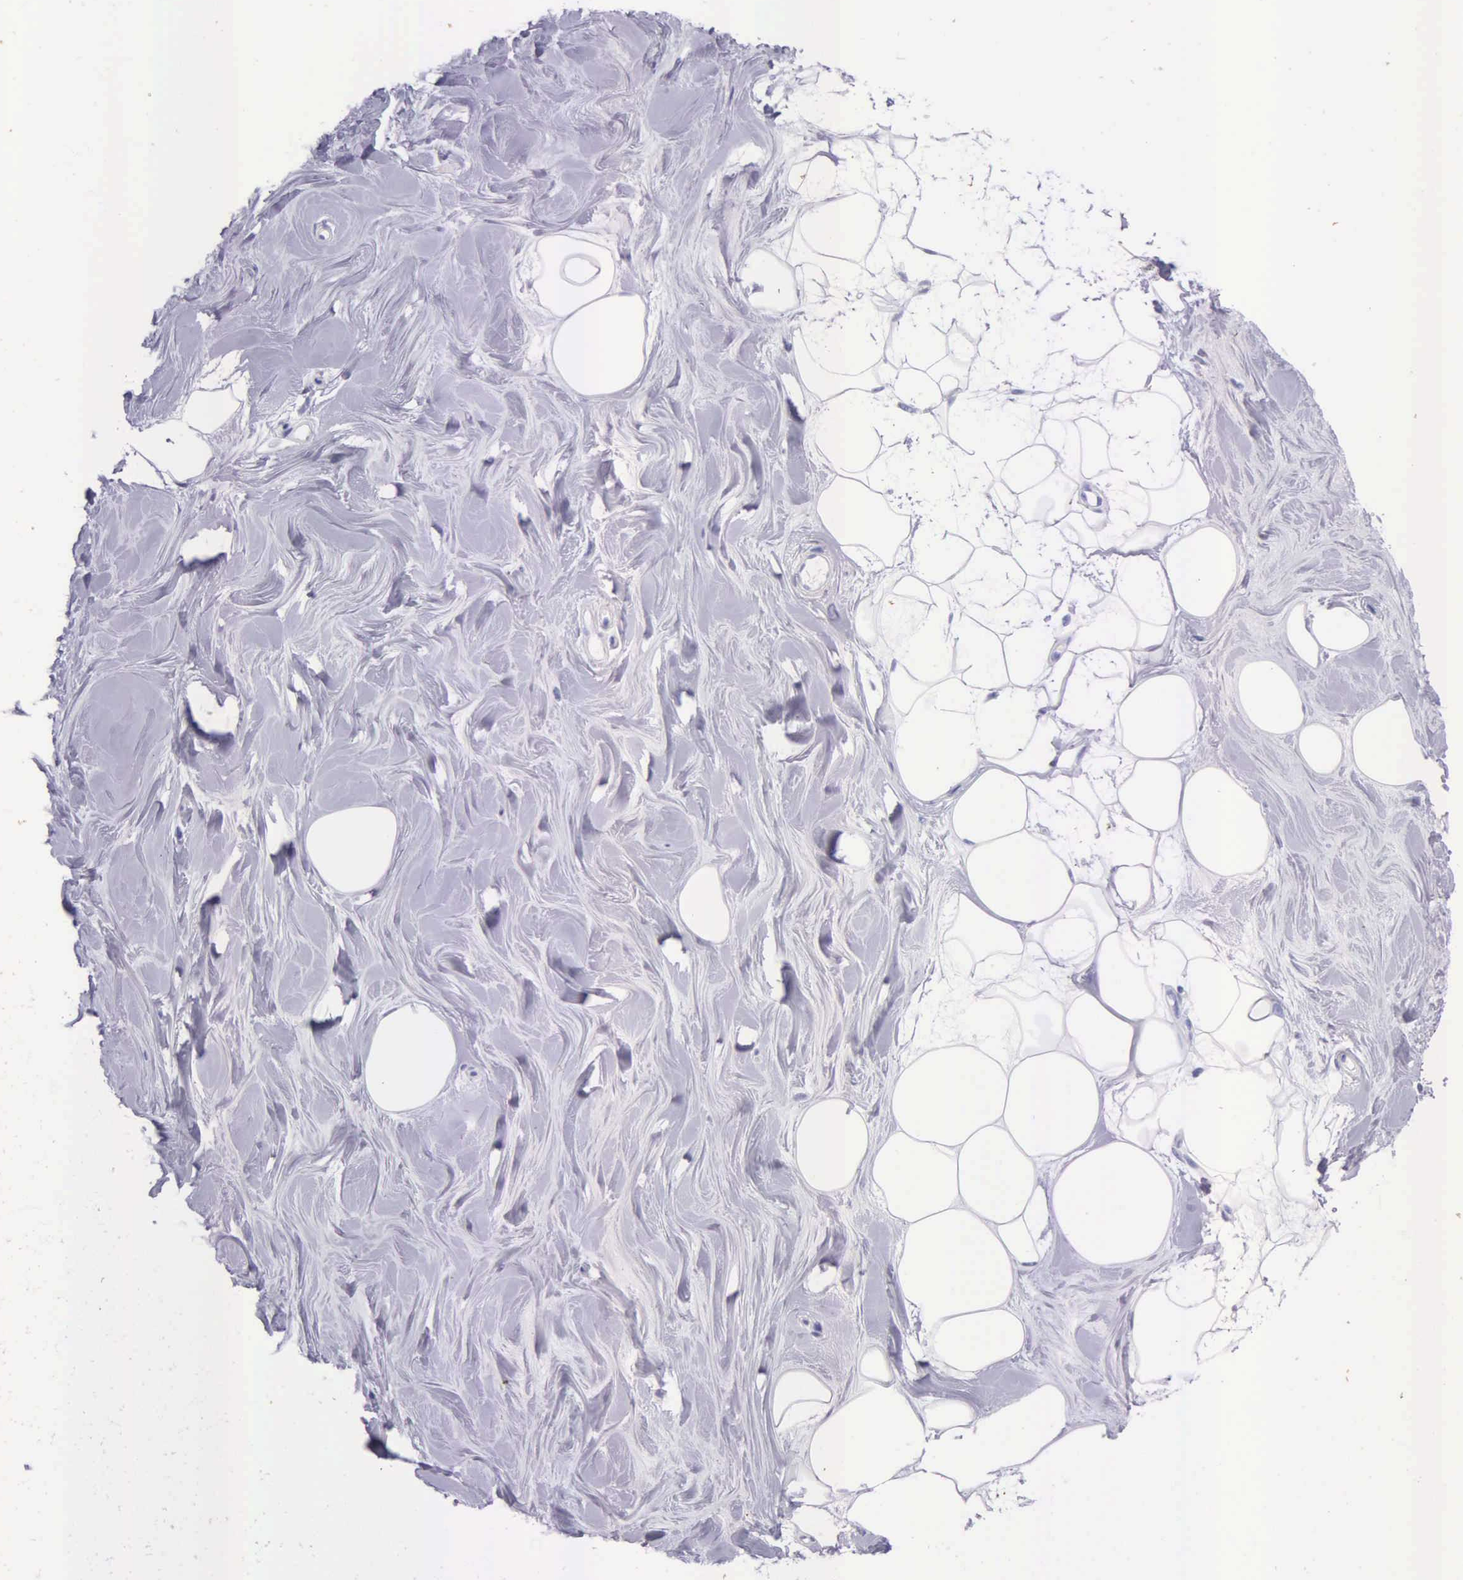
{"staining": {"intensity": "negative", "quantity": "none", "location": "none"}, "tissue": "adipose tissue", "cell_type": "Adipocytes", "image_type": "normal", "snomed": [{"axis": "morphology", "description": "Normal tissue, NOS"}, {"axis": "topography", "description": "Breast"}], "caption": "Protein analysis of normal adipose tissue displays no significant expression in adipocytes. (DAB IHC with hematoxylin counter stain).", "gene": "KLK2", "patient": {"sex": "female", "age": 44}}